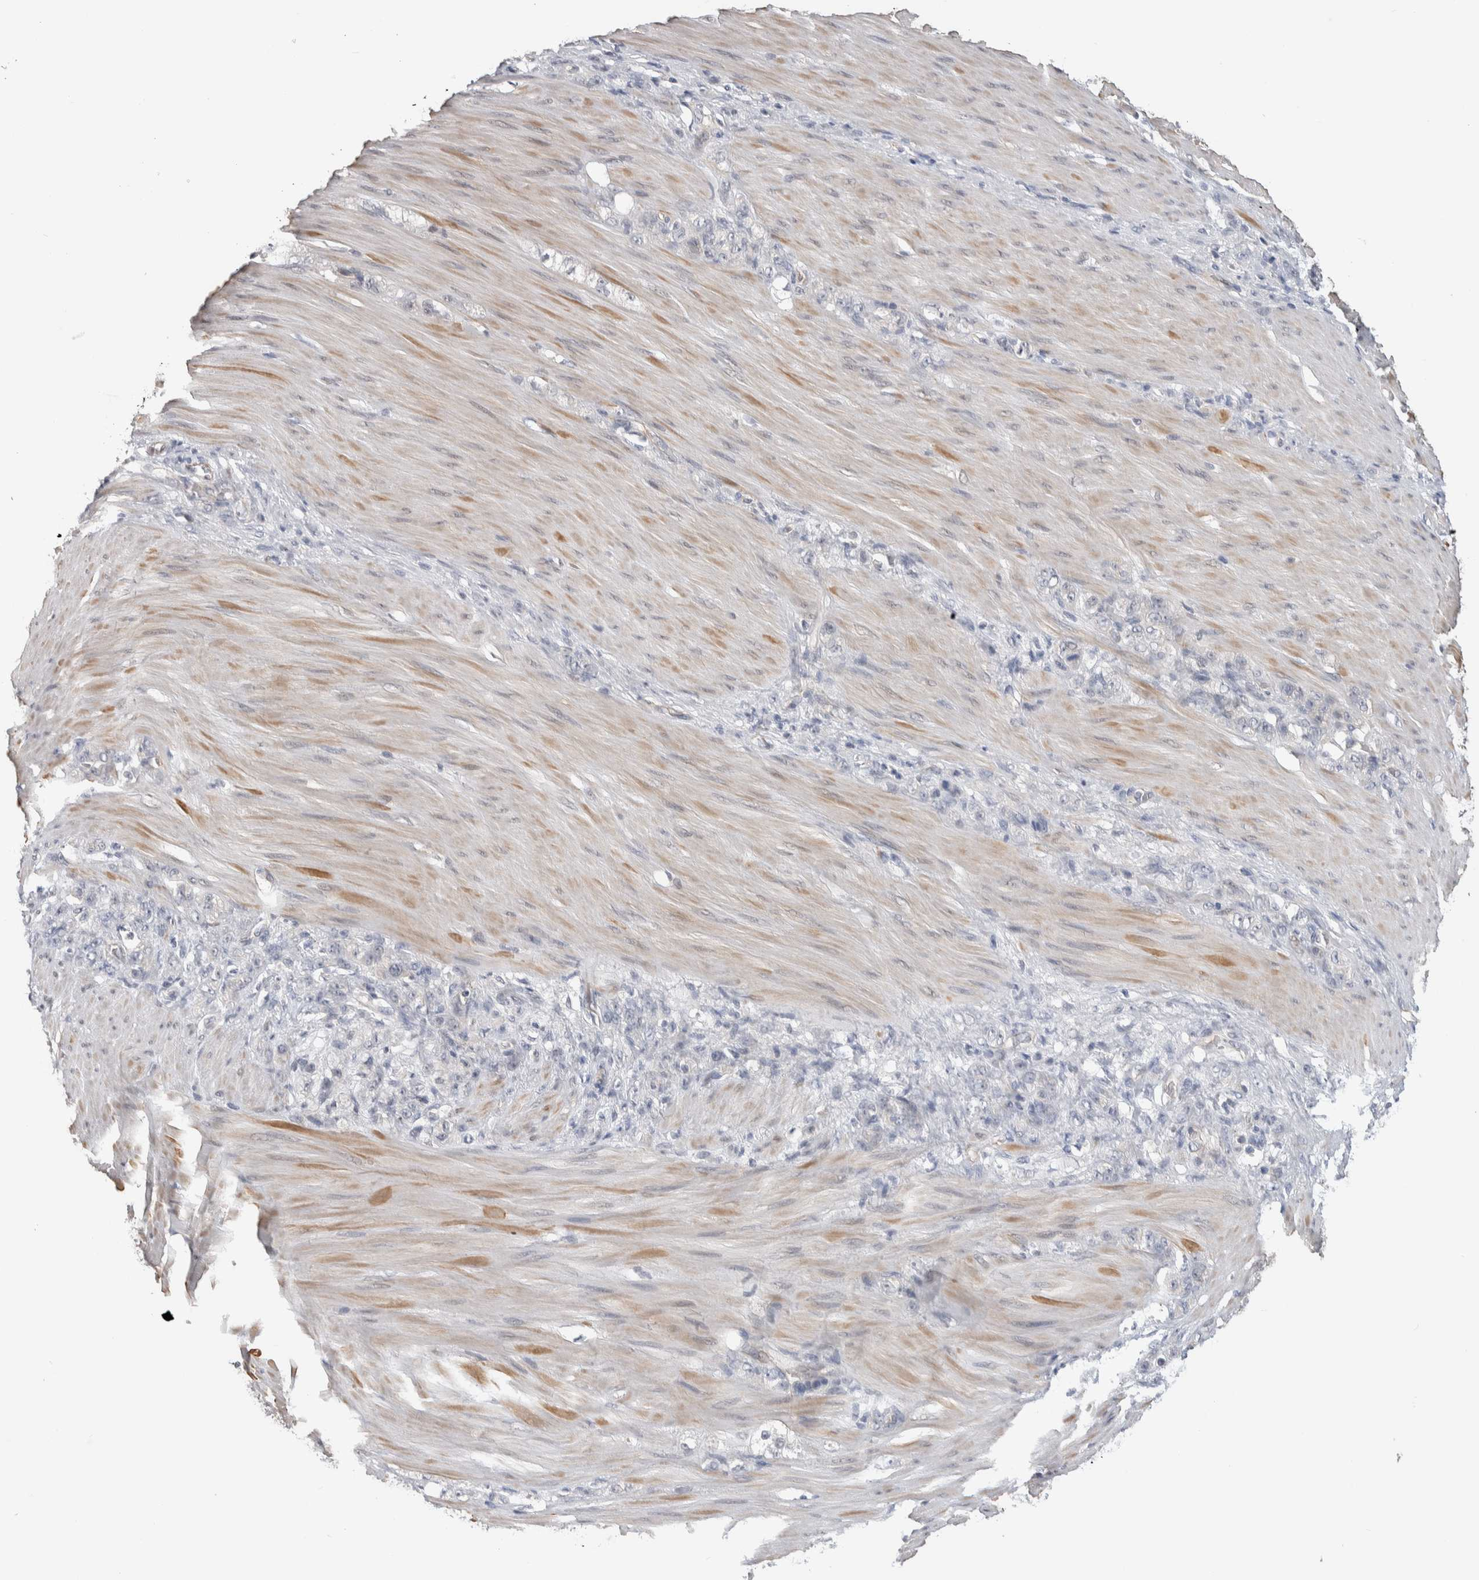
{"staining": {"intensity": "negative", "quantity": "none", "location": "none"}, "tissue": "stomach cancer", "cell_type": "Tumor cells", "image_type": "cancer", "snomed": [{"axis": "morphology", "description": "Normal tissue, NOS"}, {"axis": "morphology", "description": "Adenocarcinoma, NOS"}, {"axis": "topography", "description": "Stomach"}], "caption": "Tumor cells are negative for brown protein staining in adenocarcinoma (stomach). (Immunohistochemistry, brightfield microscopy, high magnification).", "gene": "ZBTB49", "patient": {"sex": "male", "age": 82}}